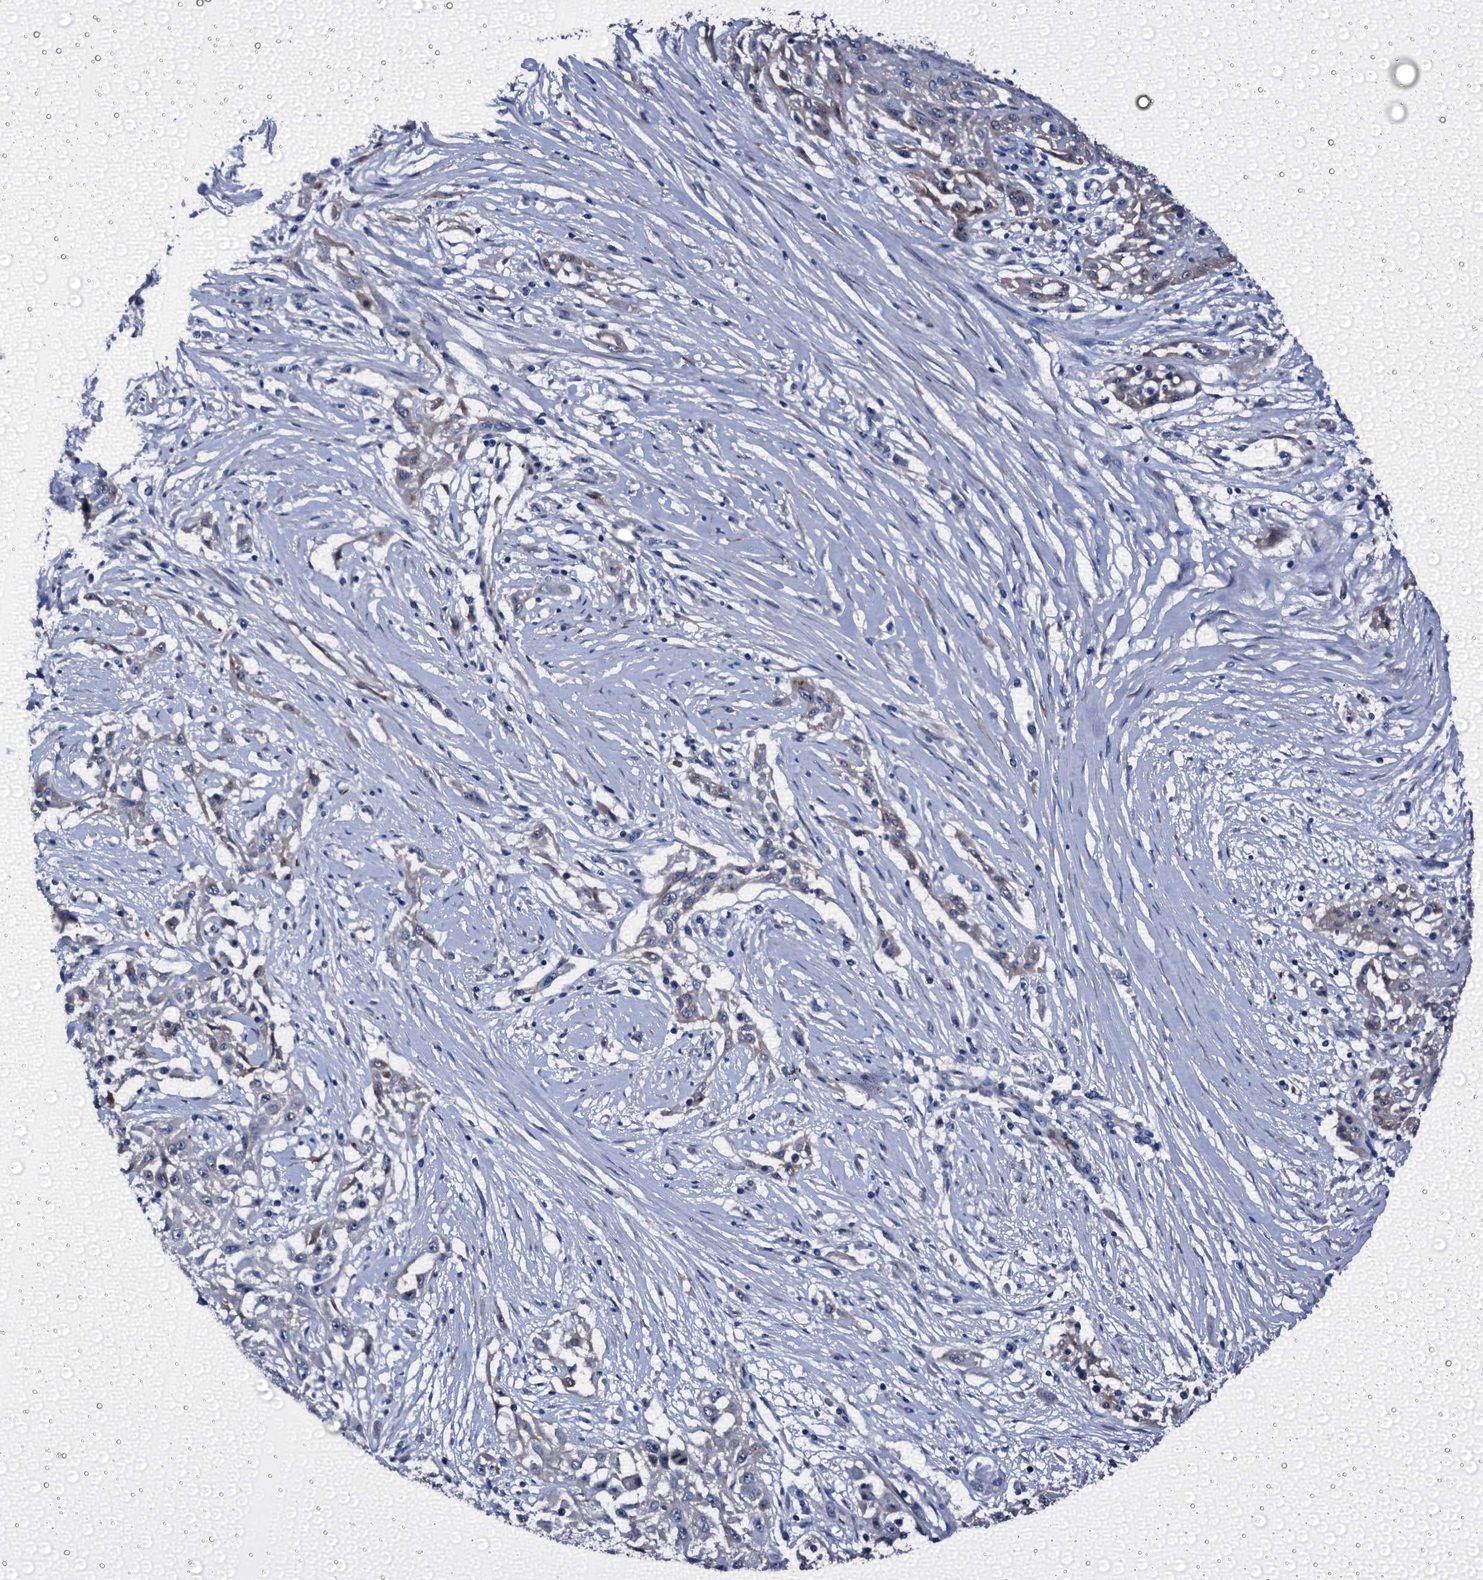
{"staining": {"intensity": "negative", "quantity": "none", "location": "none"}, "tissue": "skin cancer", "cell_type": "Tumor cells", "image_type": "cancer", "snomed": [{"axis": "morphology", "description": "Squamous cell carcinoma, NOS"}, {"axis": "morphology", "description": "Squamous cell carcinoma, metastatic, NOS"}, {"axis": "topography", "description": "Skin"}, {"axis": "topography", "description": "Lymph node"}], "caption": "Photomicrograph shows no significant protein staining in tumor cells of skin metastatic squamous cell carcinoma.", "gene": "EMG1", "patient": {"sex": "male", "age": 75}}